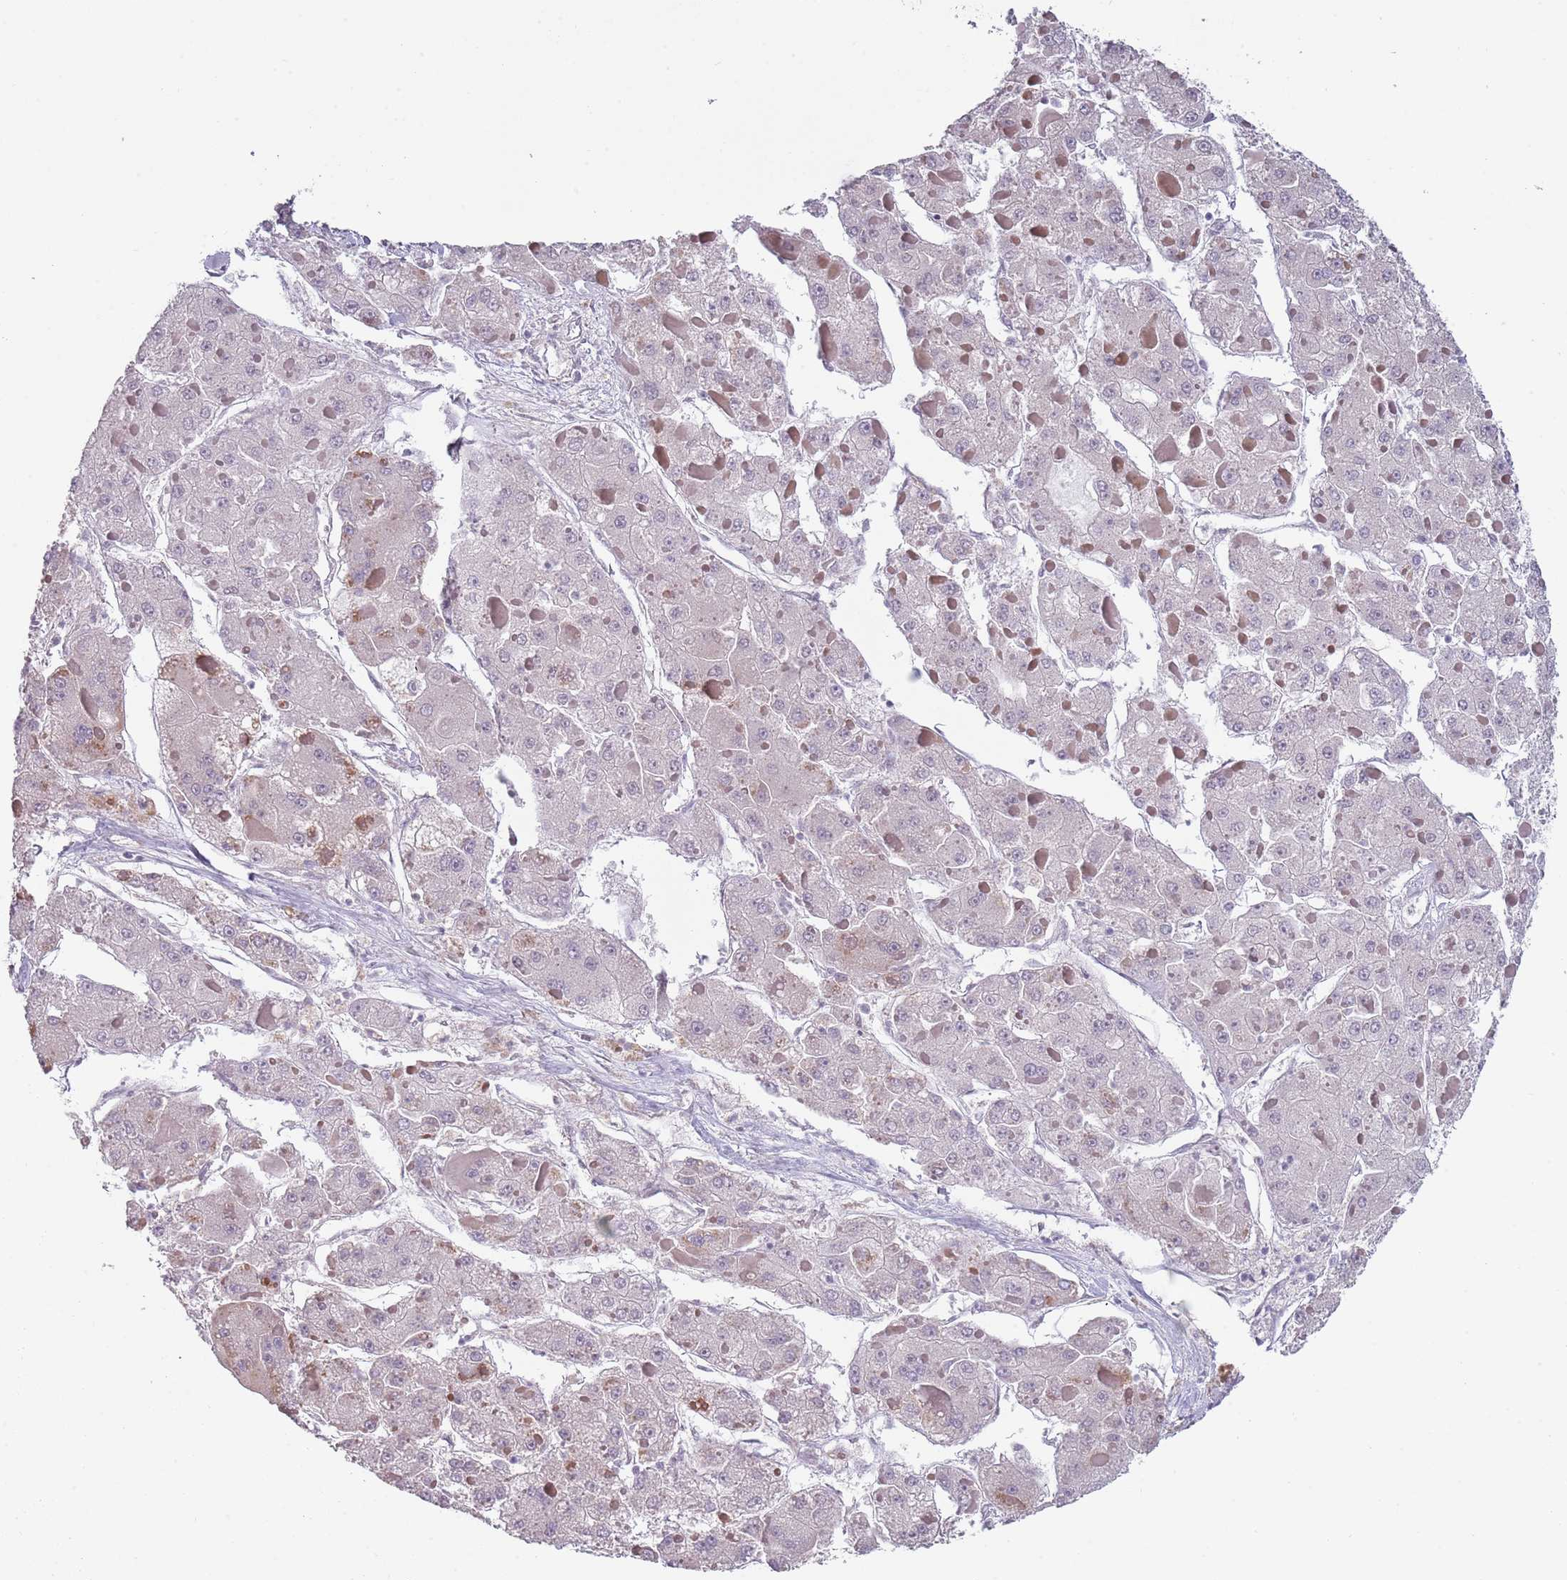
{"staining": {"intensity": "negative", "quantity": "none", "location": "none"}, "tissue": "liver cancer", "cell_type": "Tumor cells", "image_type": "cancer", "snomed": [{"axis": "morphology", "description": "Carcinoma, Hepatocellular, NOS"}, {"axis": "topography", "description": "Liver"}], "caption": "Tumor cells are negative for protein expression in human hepatocellular carcinoma (liver).", "gene": "NBPF3", "patient": {"sex": "female", "age": 73}}